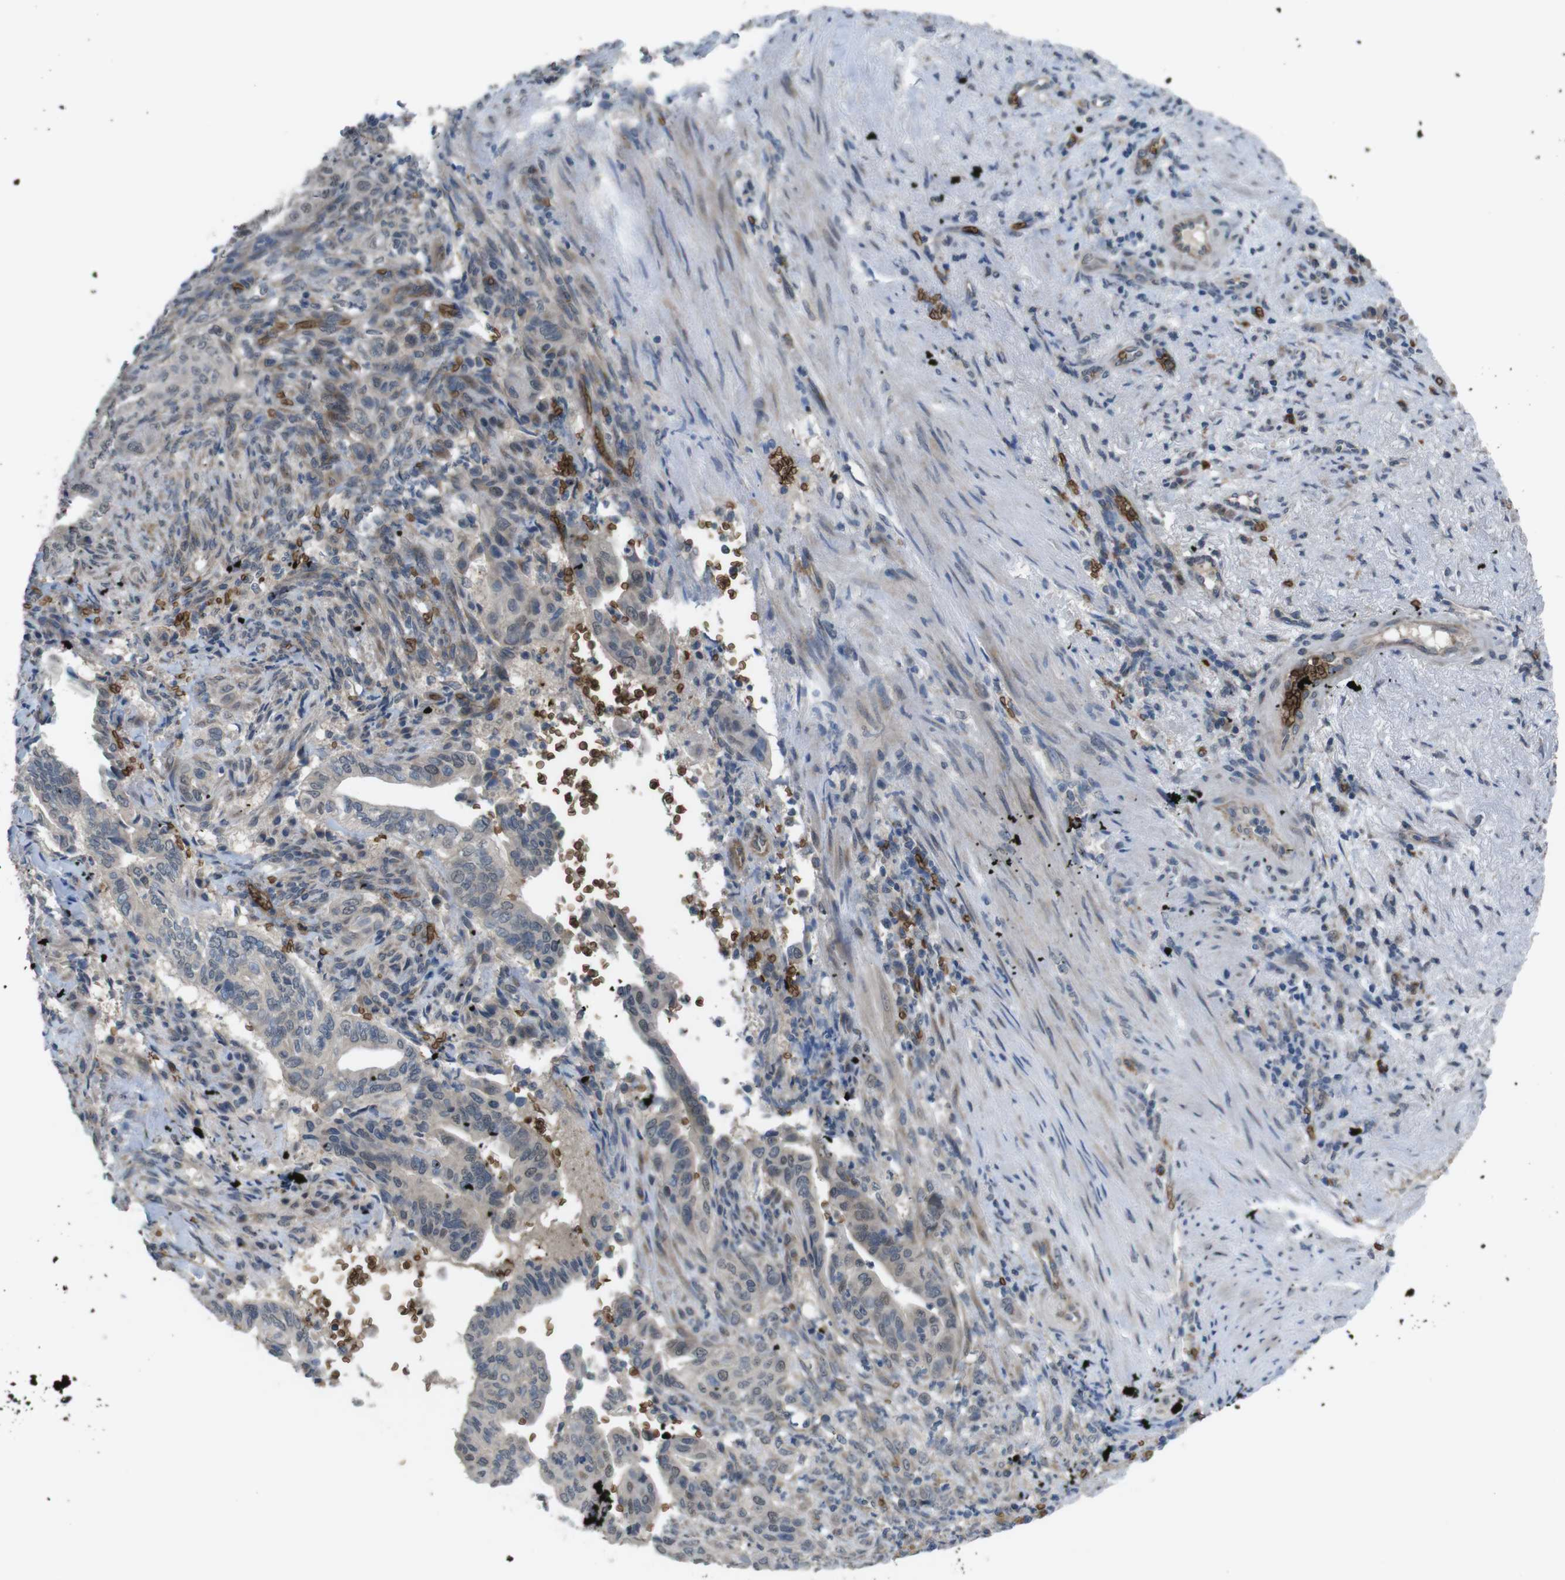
{"staining": {"intensity": "weak", "quantity": ">75%", "location": "cytoplasmic/membranous"}, "tissue": "liver cancer", "cell_type": "Tumor cells", "image_type": "cancer", "snomed": [{"axis": "morphology", "description": "Cholangiocarcinoma"}, {"axis": "topography", "description": "Liver"}], "caption": "IHC photomicrograph of neoplastic tissue: human liver cancer stained using immunohistochemistry (IHC) shows low levels of weak protein expression localized specifically in the cytoplasmic/membranous of tumor cells, appearing as a cytoplasmic/membranous brown color.", "gene": "GYPA", "patient": {"sex": "female", "age": 67}}